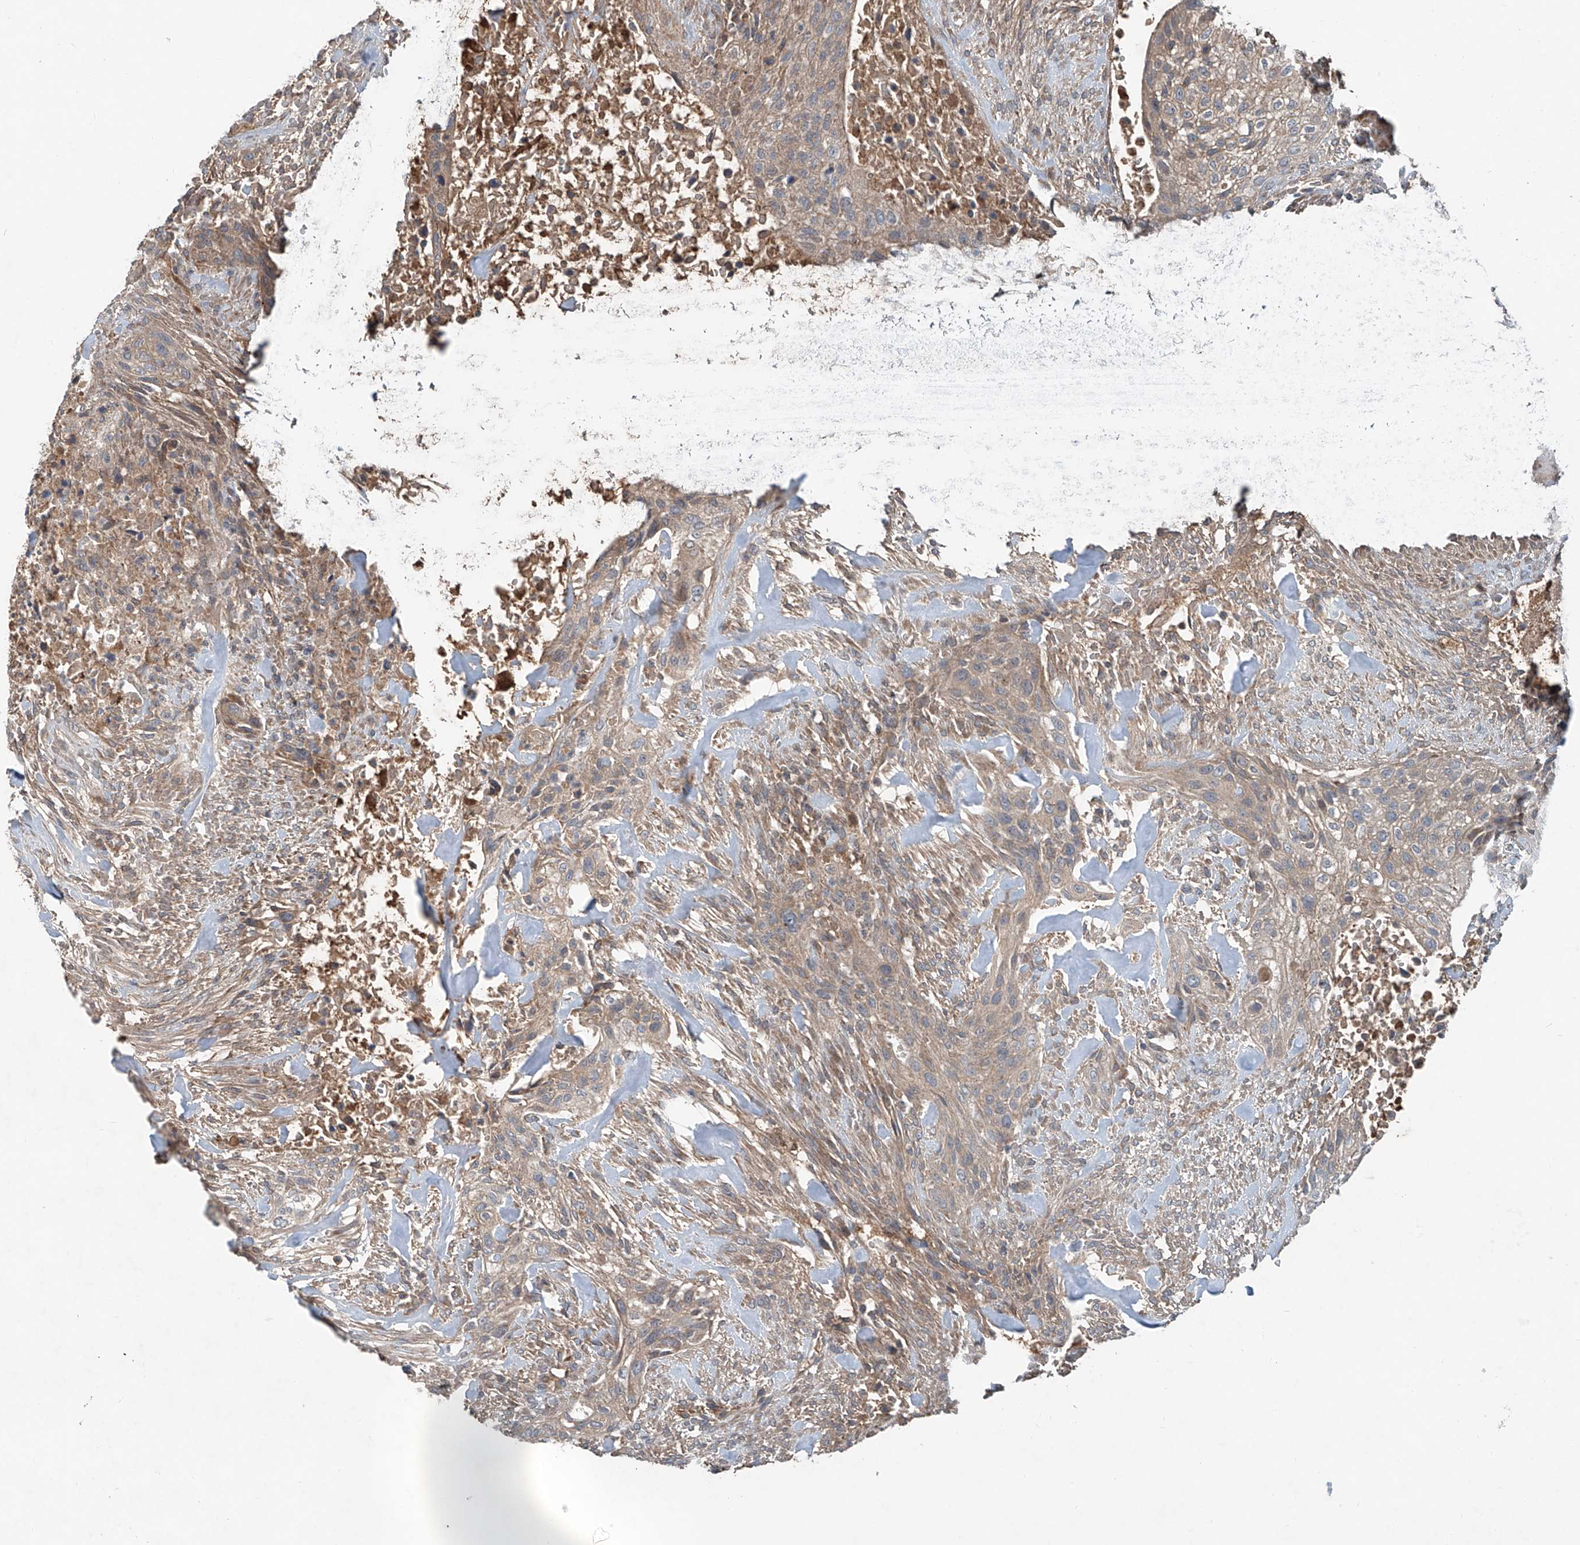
{"staining": {"intensity": "weak", "quantity": ">75%", "location": "cytoplasmic/membranous"}, "tissue": "urothelial cancer", "cell_type": "Tumor cells", "image_type": "cancer", "snomed": [{"axis": "morphology", "description": "Urothelial carcinoma, High grade"}, {"axis": "topography", "description": "Urinary bladder"}], "caption": "Human urothelial carcinoma (high-grade) stained for a protein (brown) reveals weak cytoplasmic/membranous positive staining in about >75% of tumor cells.", "gene": "ADAM23", "patient": {"sex": "male", "age": 35}}